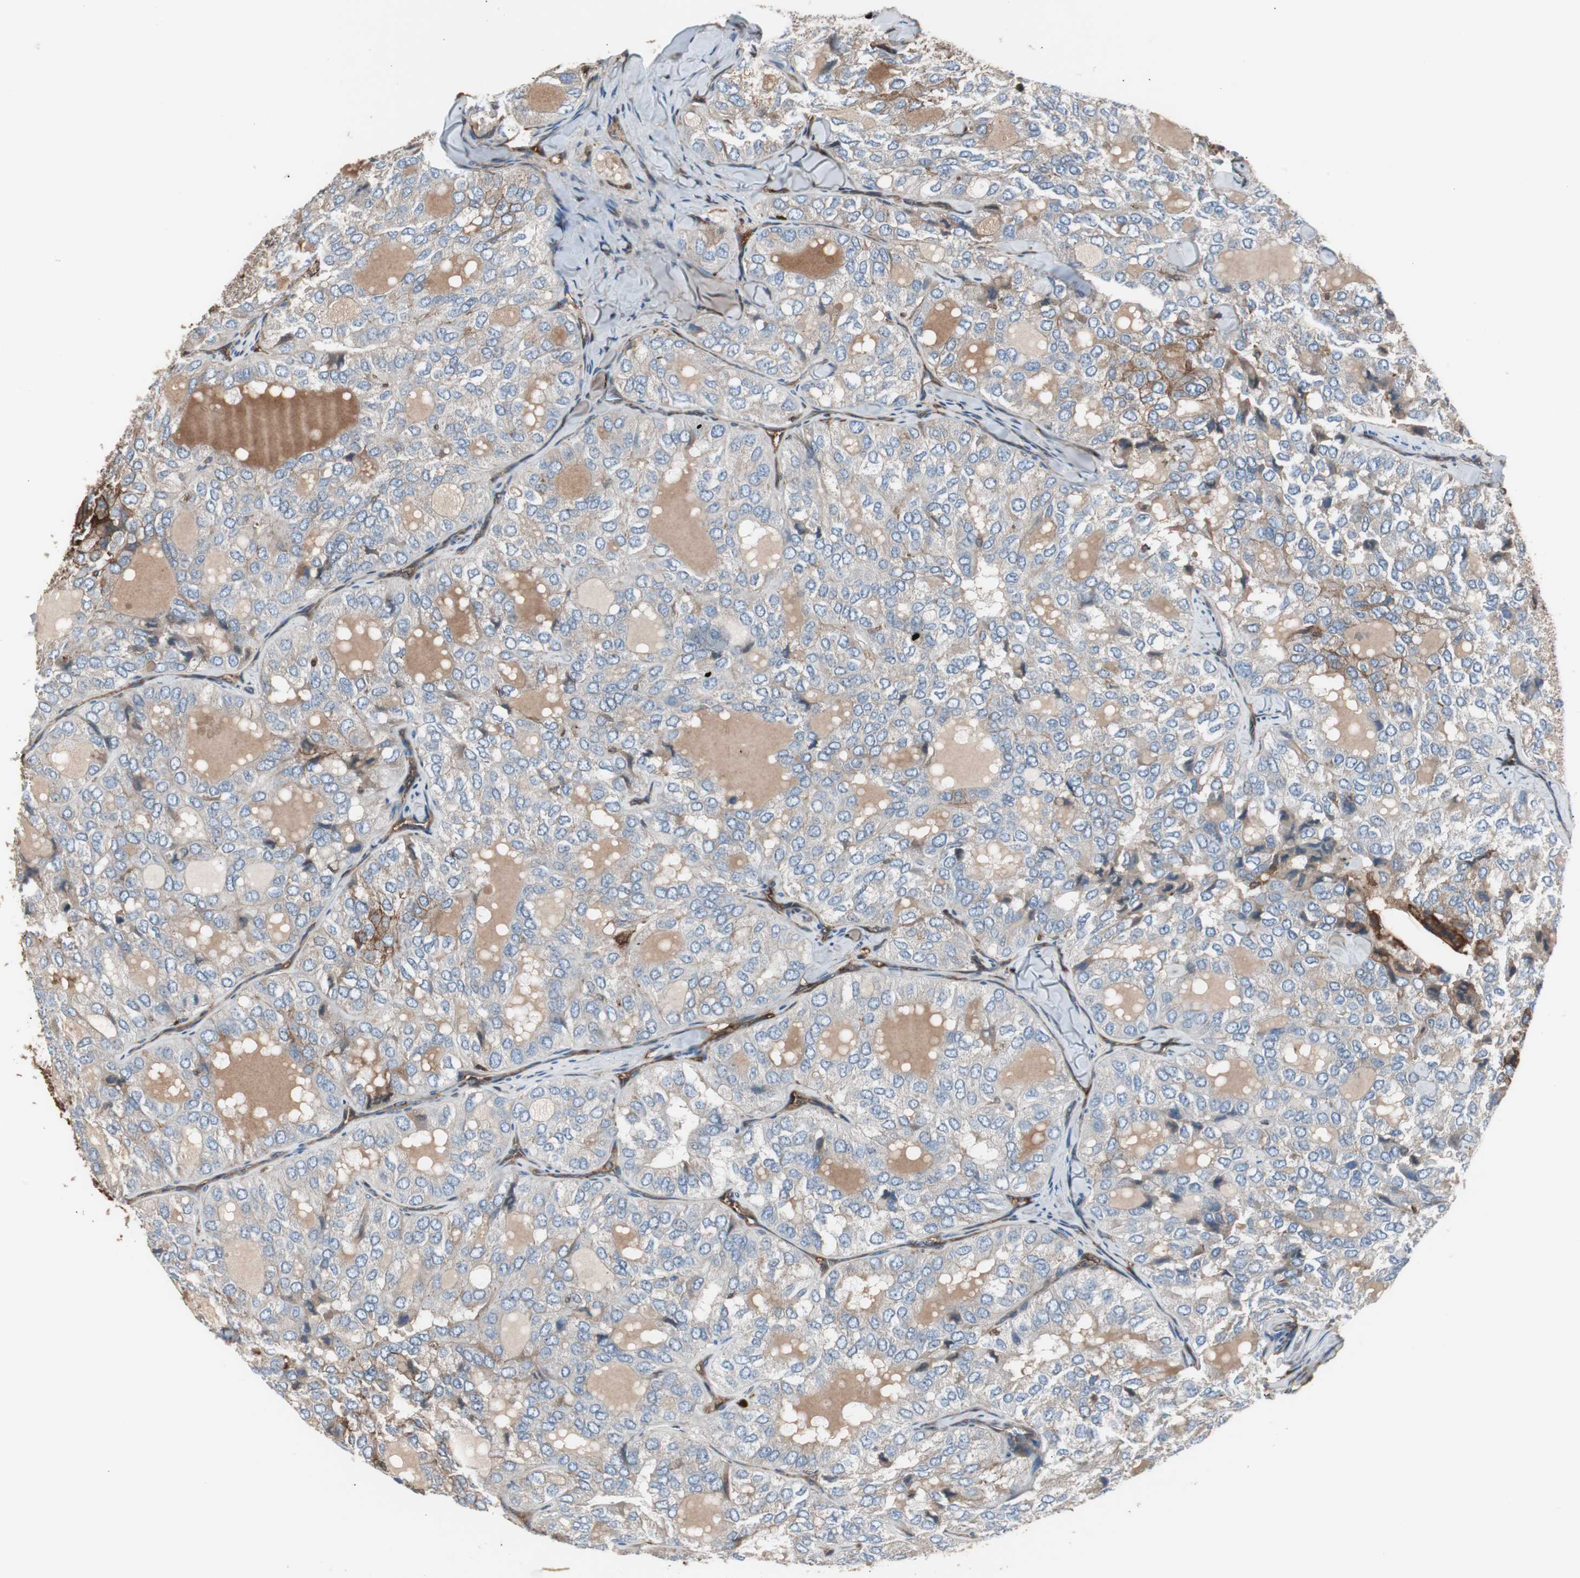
{"staining": {"intensity": "negative", "quantity": "none", "location": "none"}, "tissue": "thyroid cancer", "cell_type": "Tumor cells", "image_type": "cancer", "snomed": [{"axis": "morphology", "description": "Follicular adenoma carcinoma, NOS"}, {"axis": "topography", "description": "Thyroid gland"}], "caption": "The photomicrograph displays no significant expression in tumor cells of thyroid cancer.", "gene": "B2M", "patient": {"sex": "male", "age": 75}}